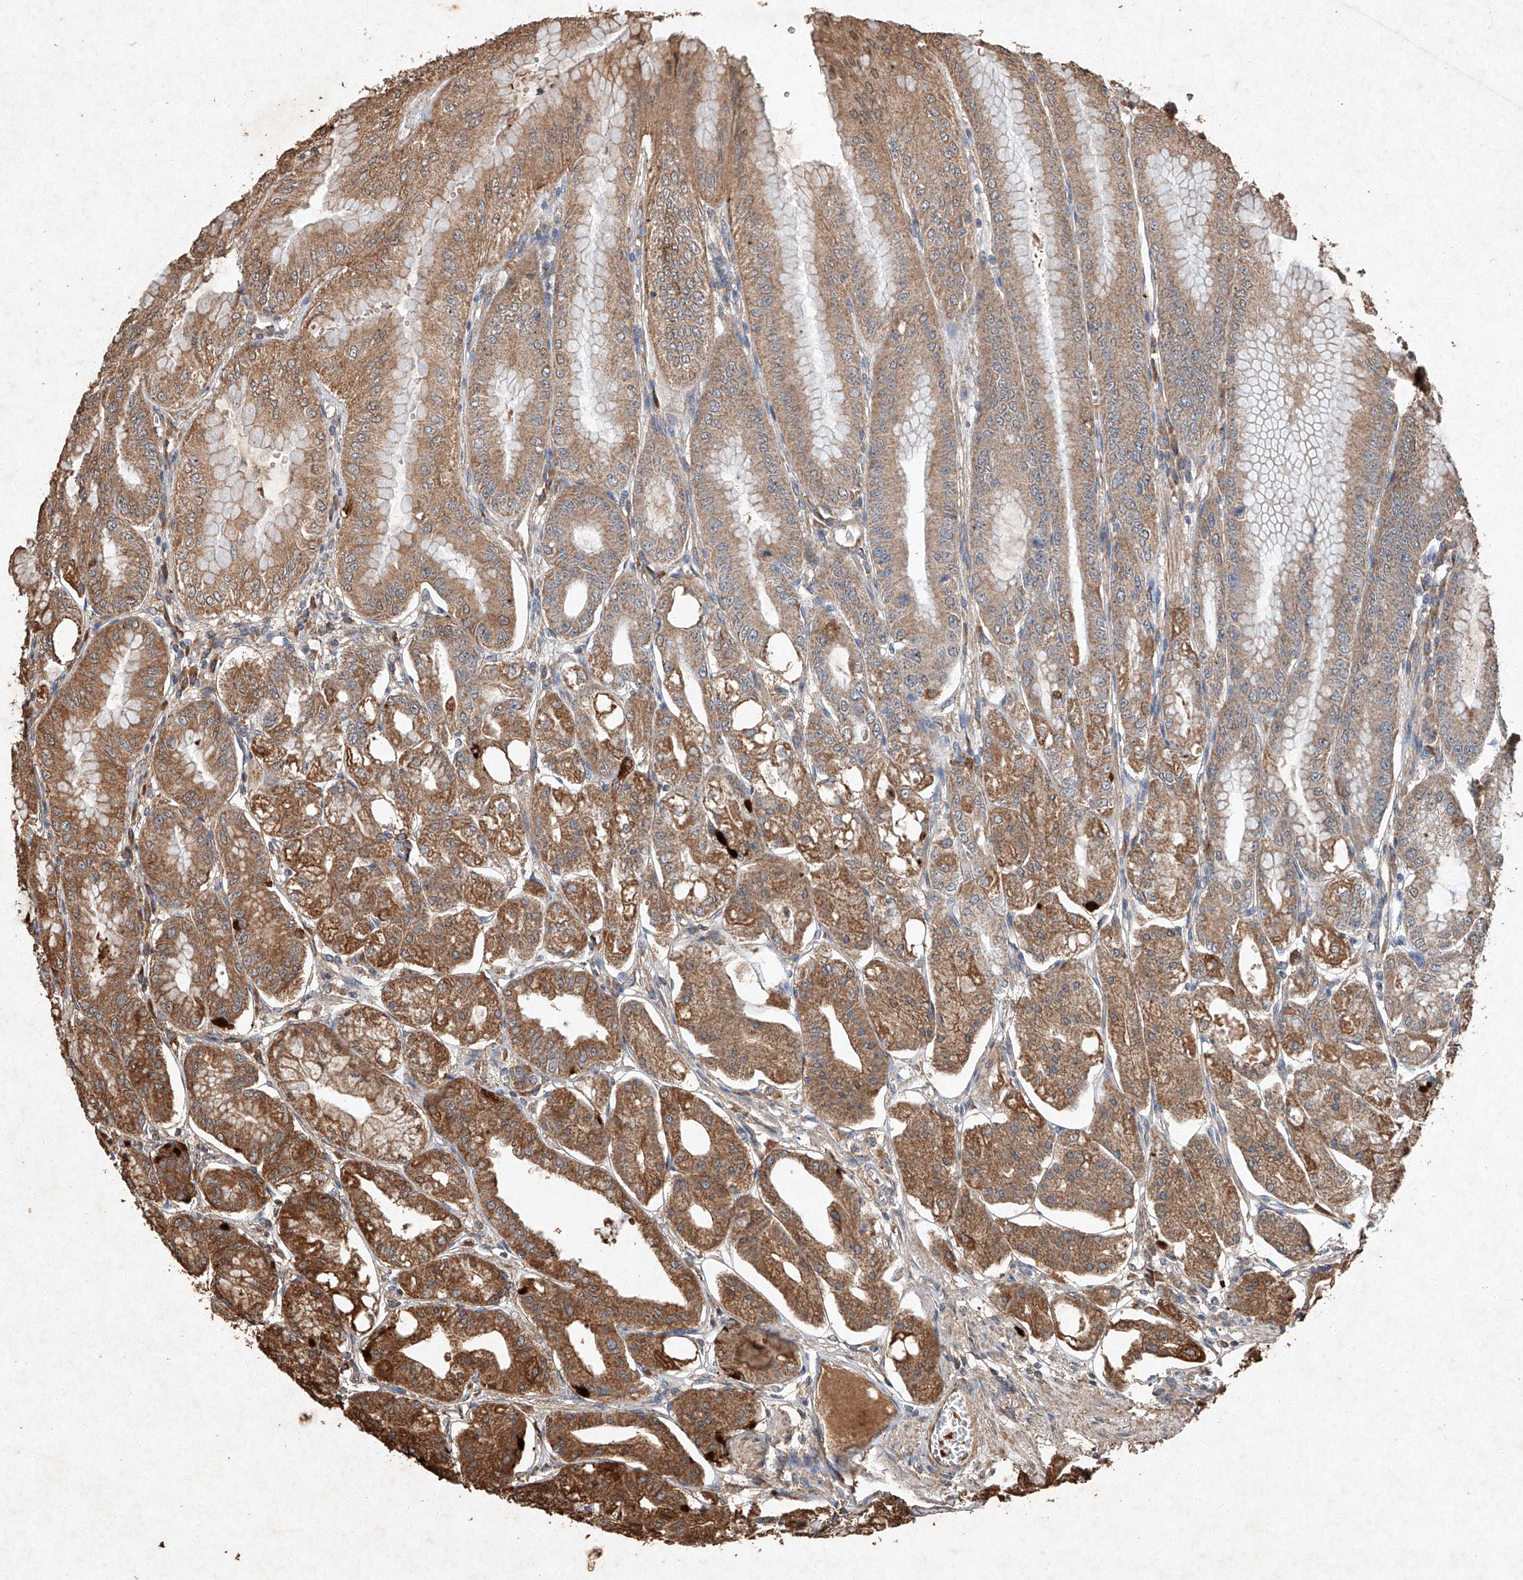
{"staining": {"intensity": "moderate", "quantity": ">75%", "location": "cytoplasmic/membranous"}, "tissue": "stomach", "cell_type": "Glandular cells", "image_type": "normal", "snomed": [{"axis": "morphology", "description": "Normal tissue, NOS"}, {"axis": "topography", "description": "Stomach, lower"}], "caption": "Stomach was stained to show a protein in brown. There is medium levels of moderate cytoplasmic/membranous staining in about >75% of glandular cells. The protein of interest is shown in brown color, while the nuclei are stained blue.", "gene": "STK3", "patient": {"sex": "male", "age": 71}}